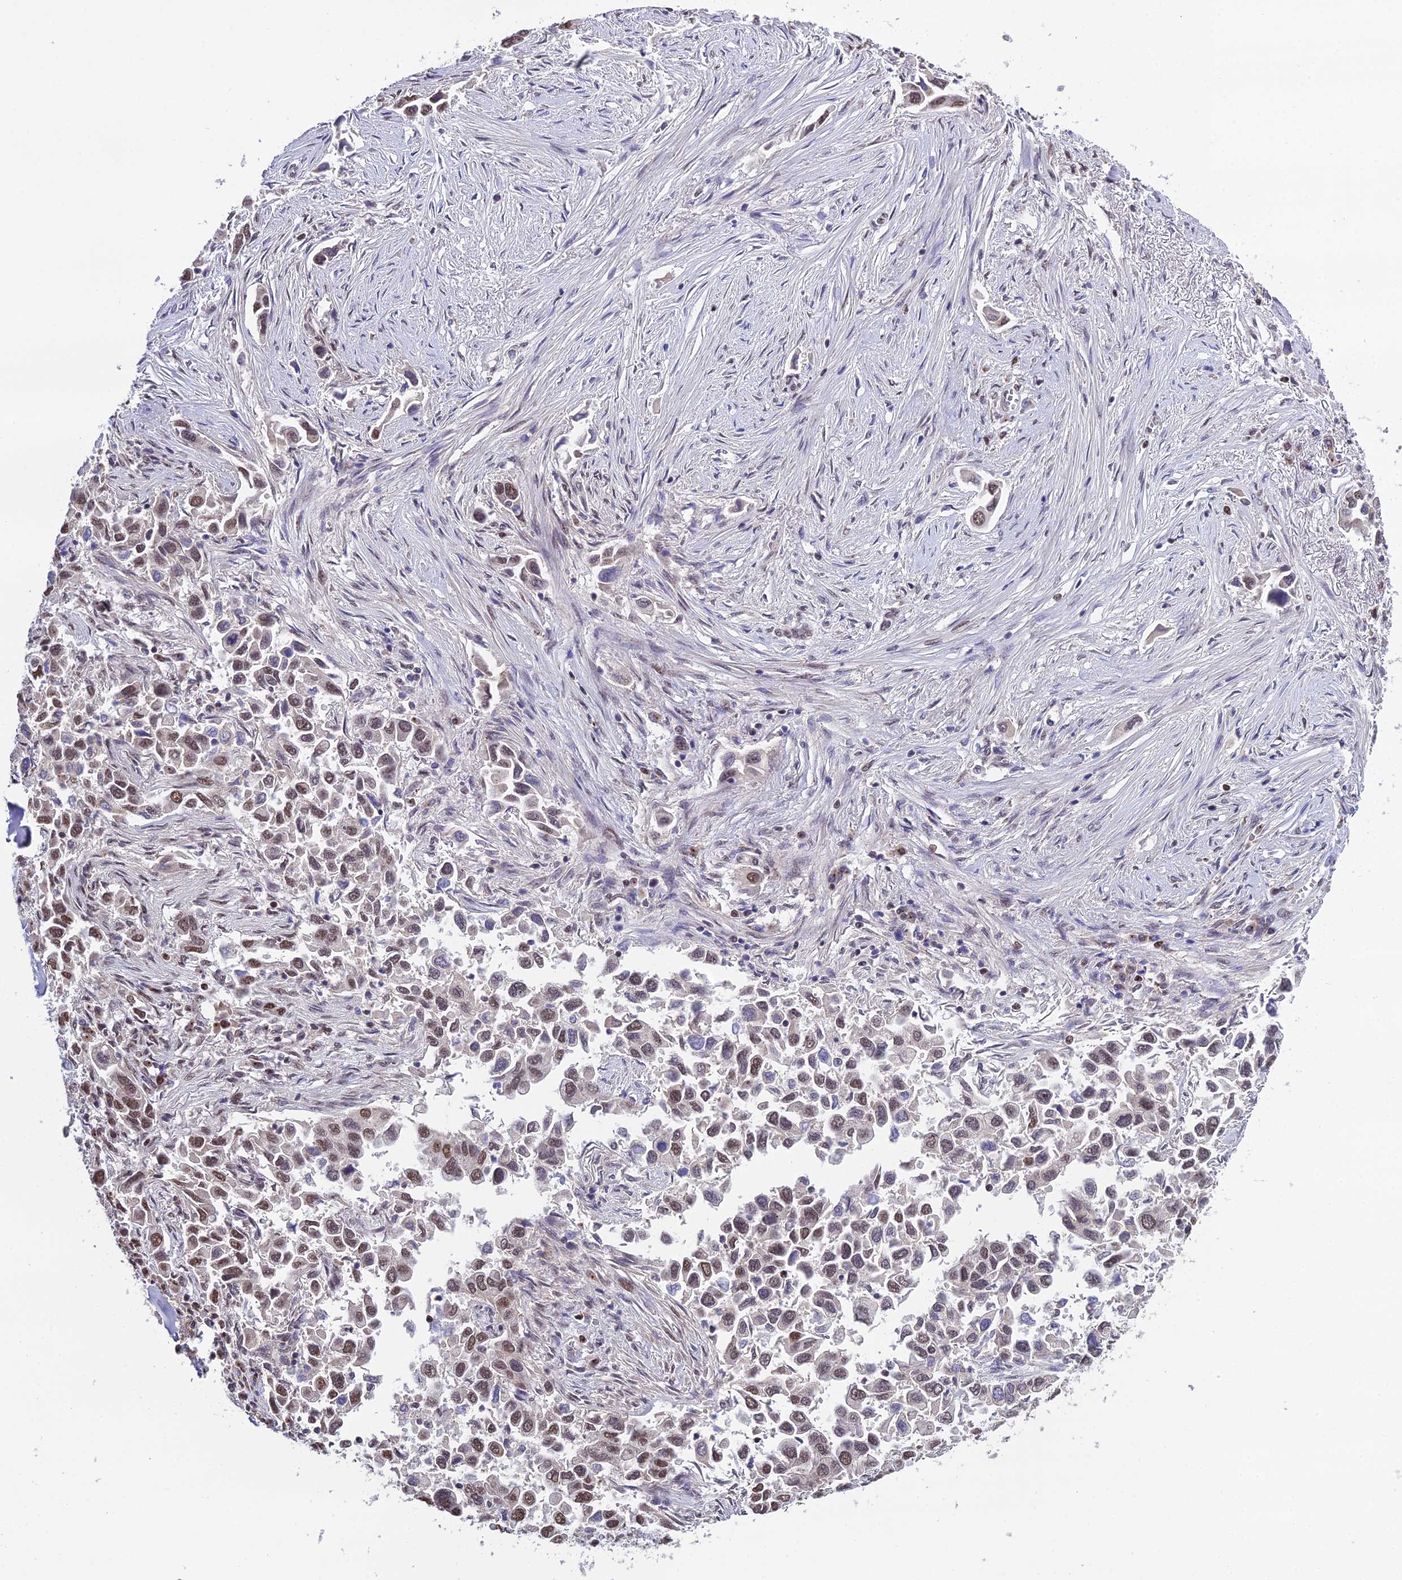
{"staining": {"intensity": "moderate", "quantity": "<25%", "location": "nuclear"}, "tissue": "lung cancer", "cell_type": "Tumor cells", "image_type": "cancer", "snomed": [{"axis": "morphology", "description": "Adenocarcinoma, NOS"}, {"axis": "topography", "description": "Lung"}], "caption": "Adenocarcinoma (lung) stained for a protein (brown) exhibits moderate nuclear positive staining in approximately <25% of tumor cells.", "gene": "ARL2", "patient": {"sex": "female", "age": 76}}